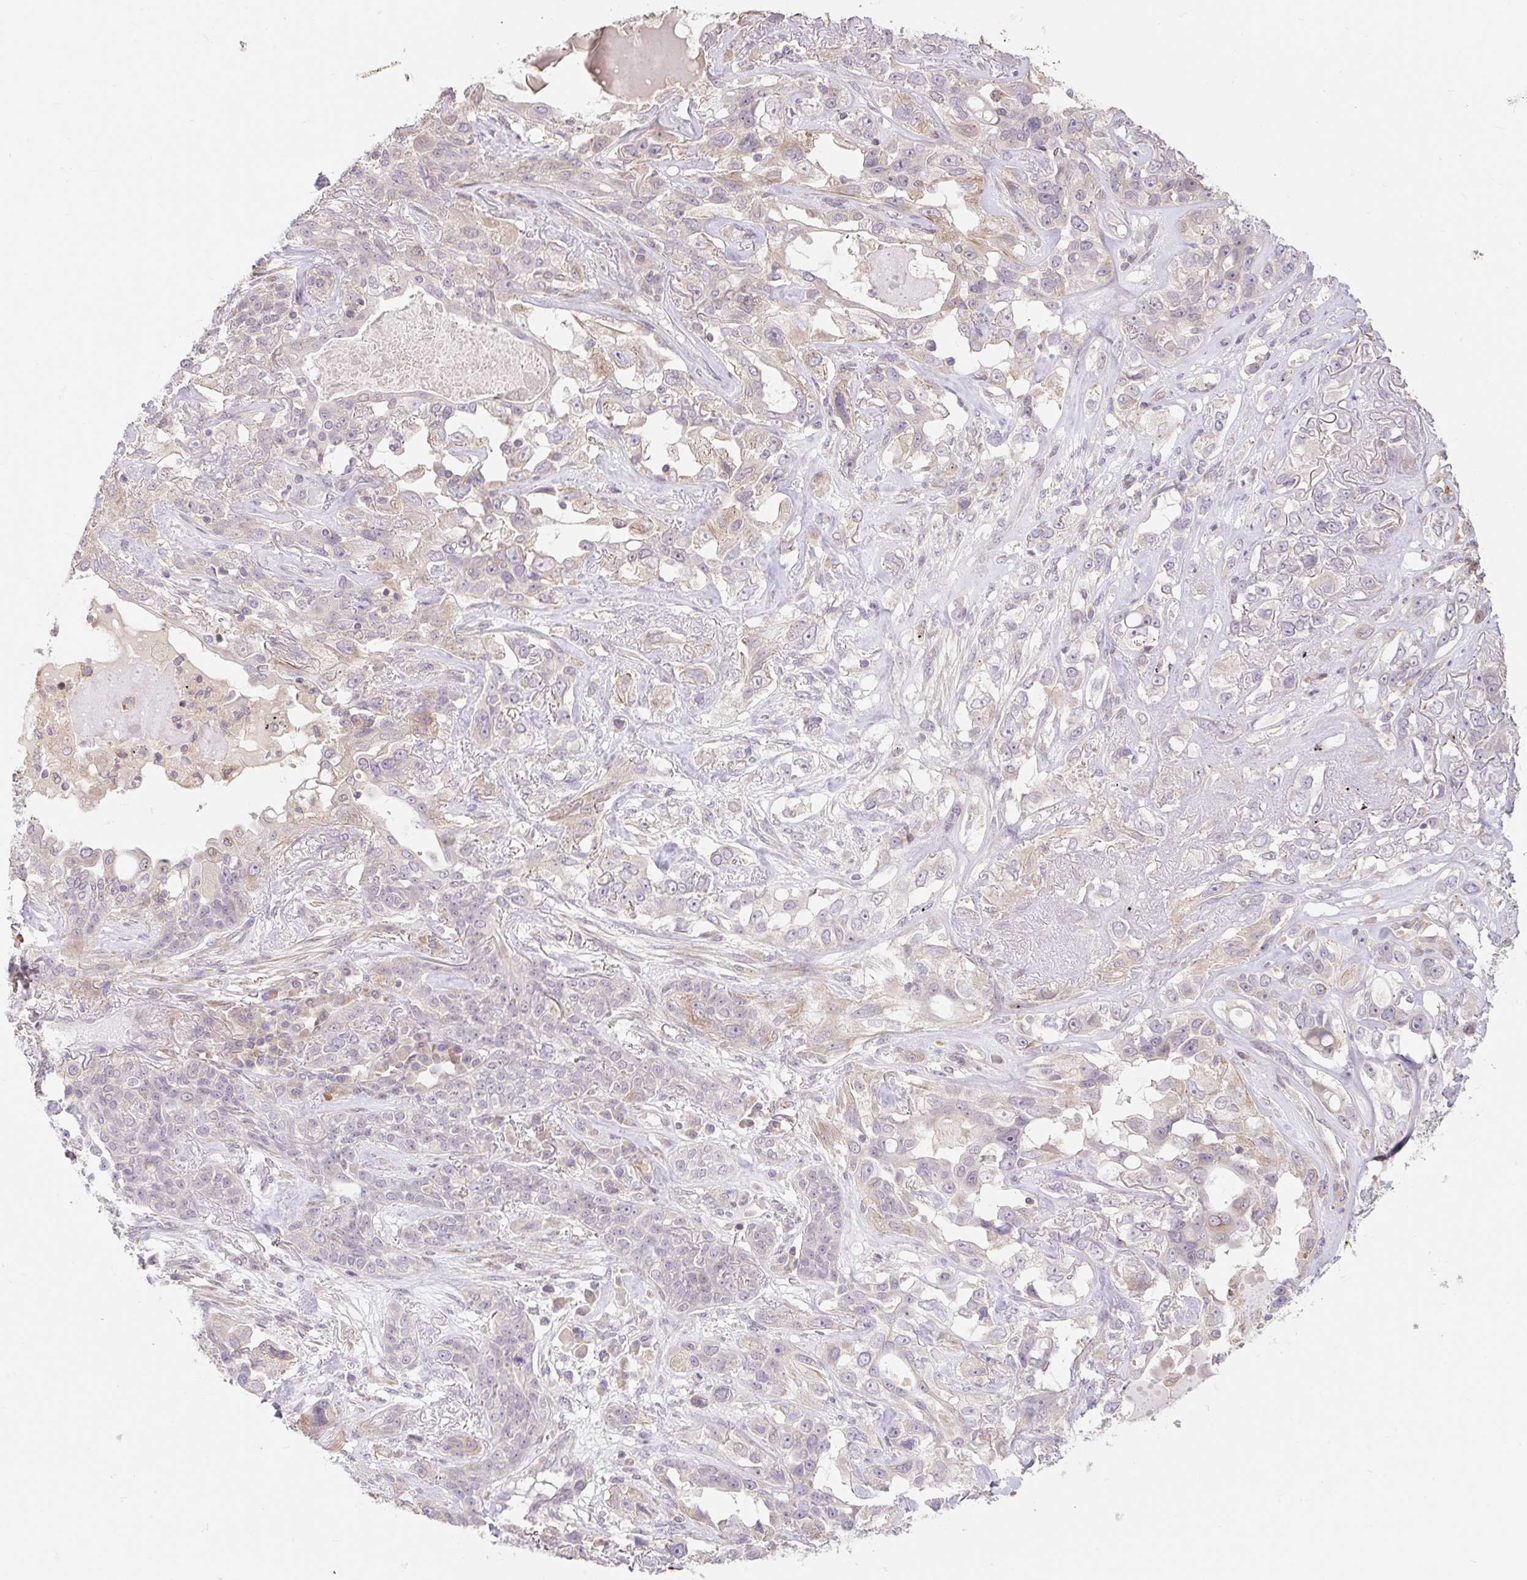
{"staining": {"intensity": "weak", "quantity": "<25%", "location": "cytoplasmic/membranous"}, "tissue": "lung cancer", "cell_type": "Tumor cells", "image_type": "cancer", "snomed": [{"axis": "morphology", "description": "Squamous cell carcinoma, NOS"}, {"axis": "topography", "description": "Lung"}], "caption": "The image demonstrates no significant expression in tumor cells of lung cancer.", "gene": "EMC10", "patient": {"sex": "female", "age": 70}}